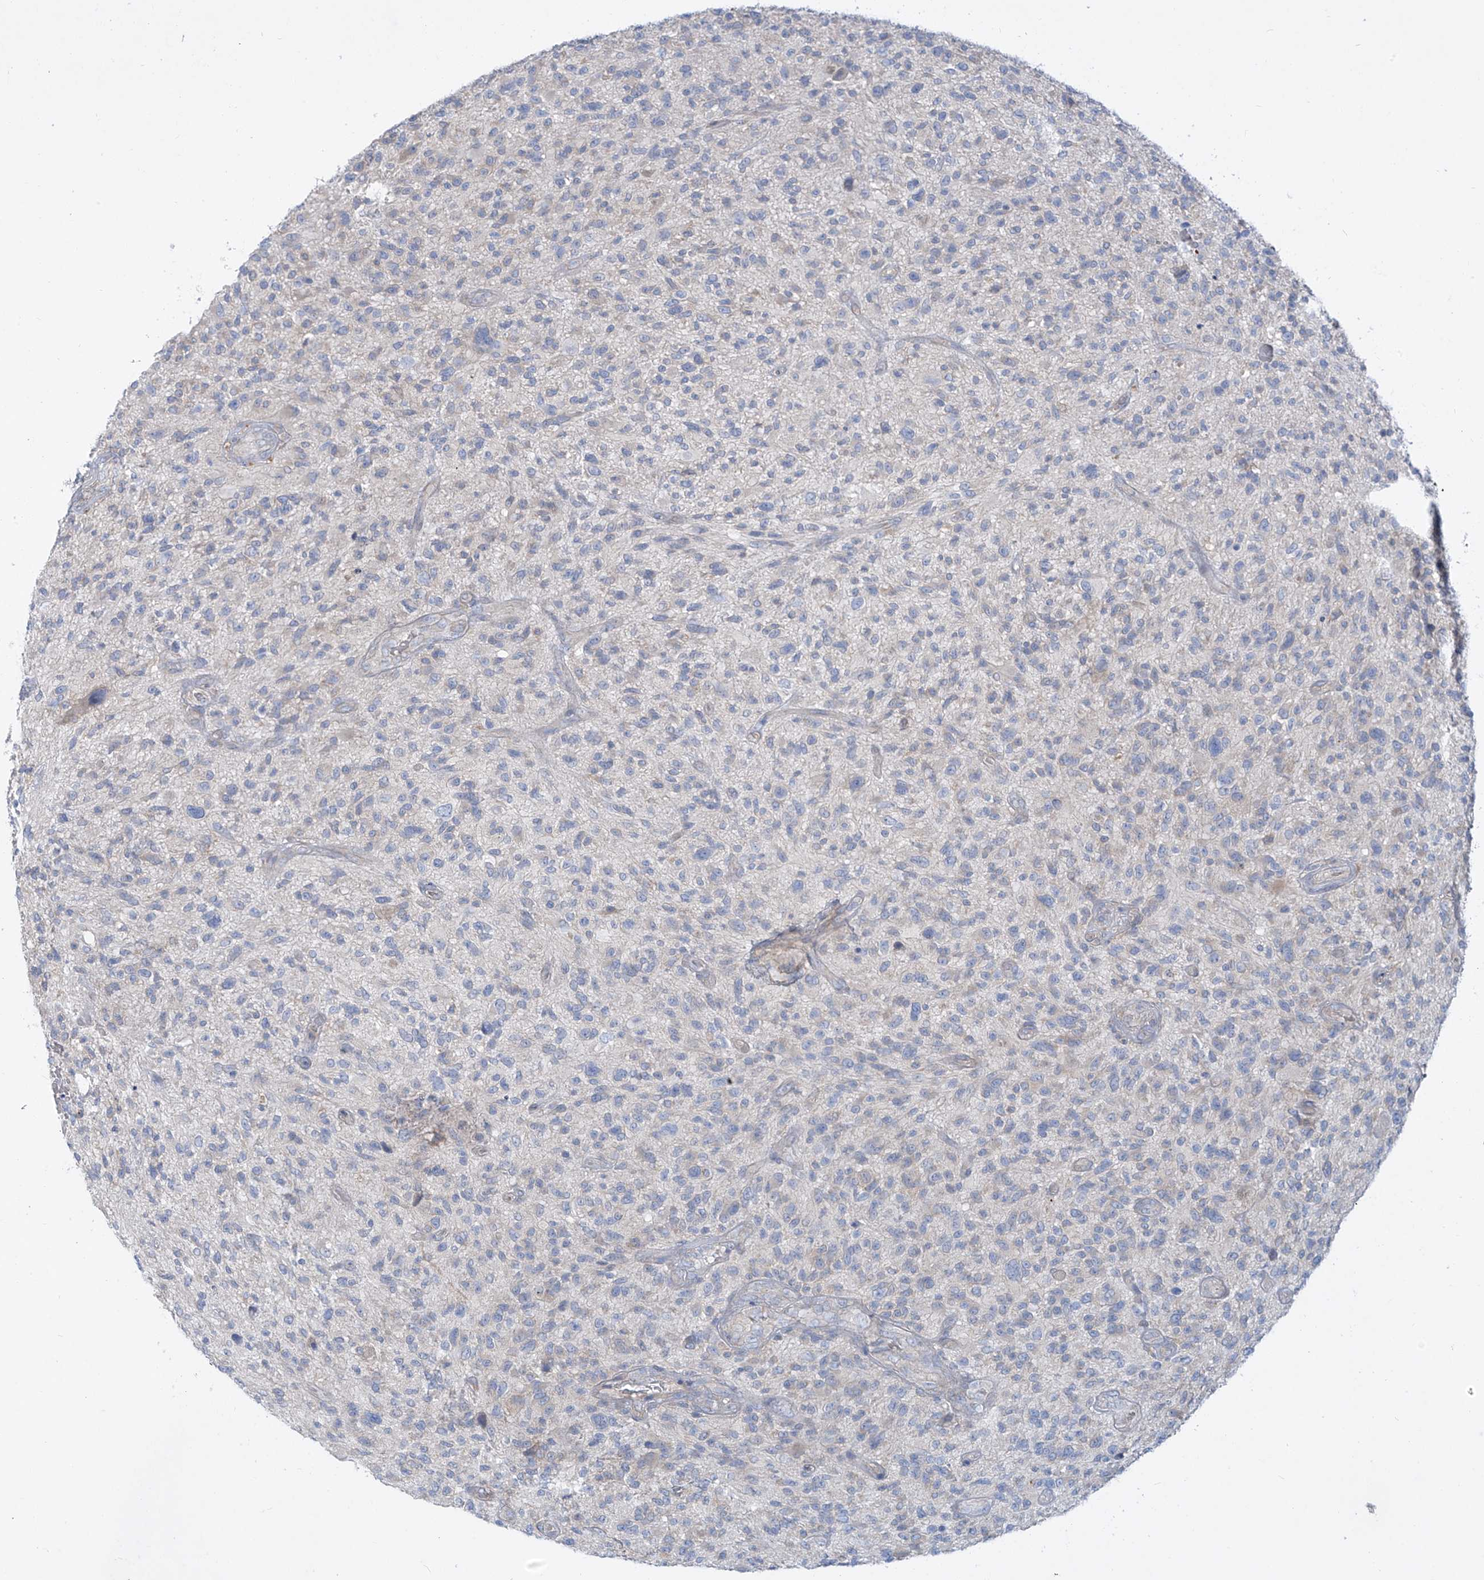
{"staining": {"intensity": "negative", "quantity": "none", "location": "none"}, "tissue": "glioma", "cell_type": "Tumor cells", "image_type": "cancer", "snomed": [{"axis": "morphology", "description": "Glioma, malignant, High grade"}, {"axis": "topography", "description": "Brain"}], "caption": "Tumor cells are negative for protein expression in human malignant glioma (high-grade). (IHC, brightfield microscopy, high magnification).", "gene": "DGKQ", "patient": {"sex": "male", "age": 47}}